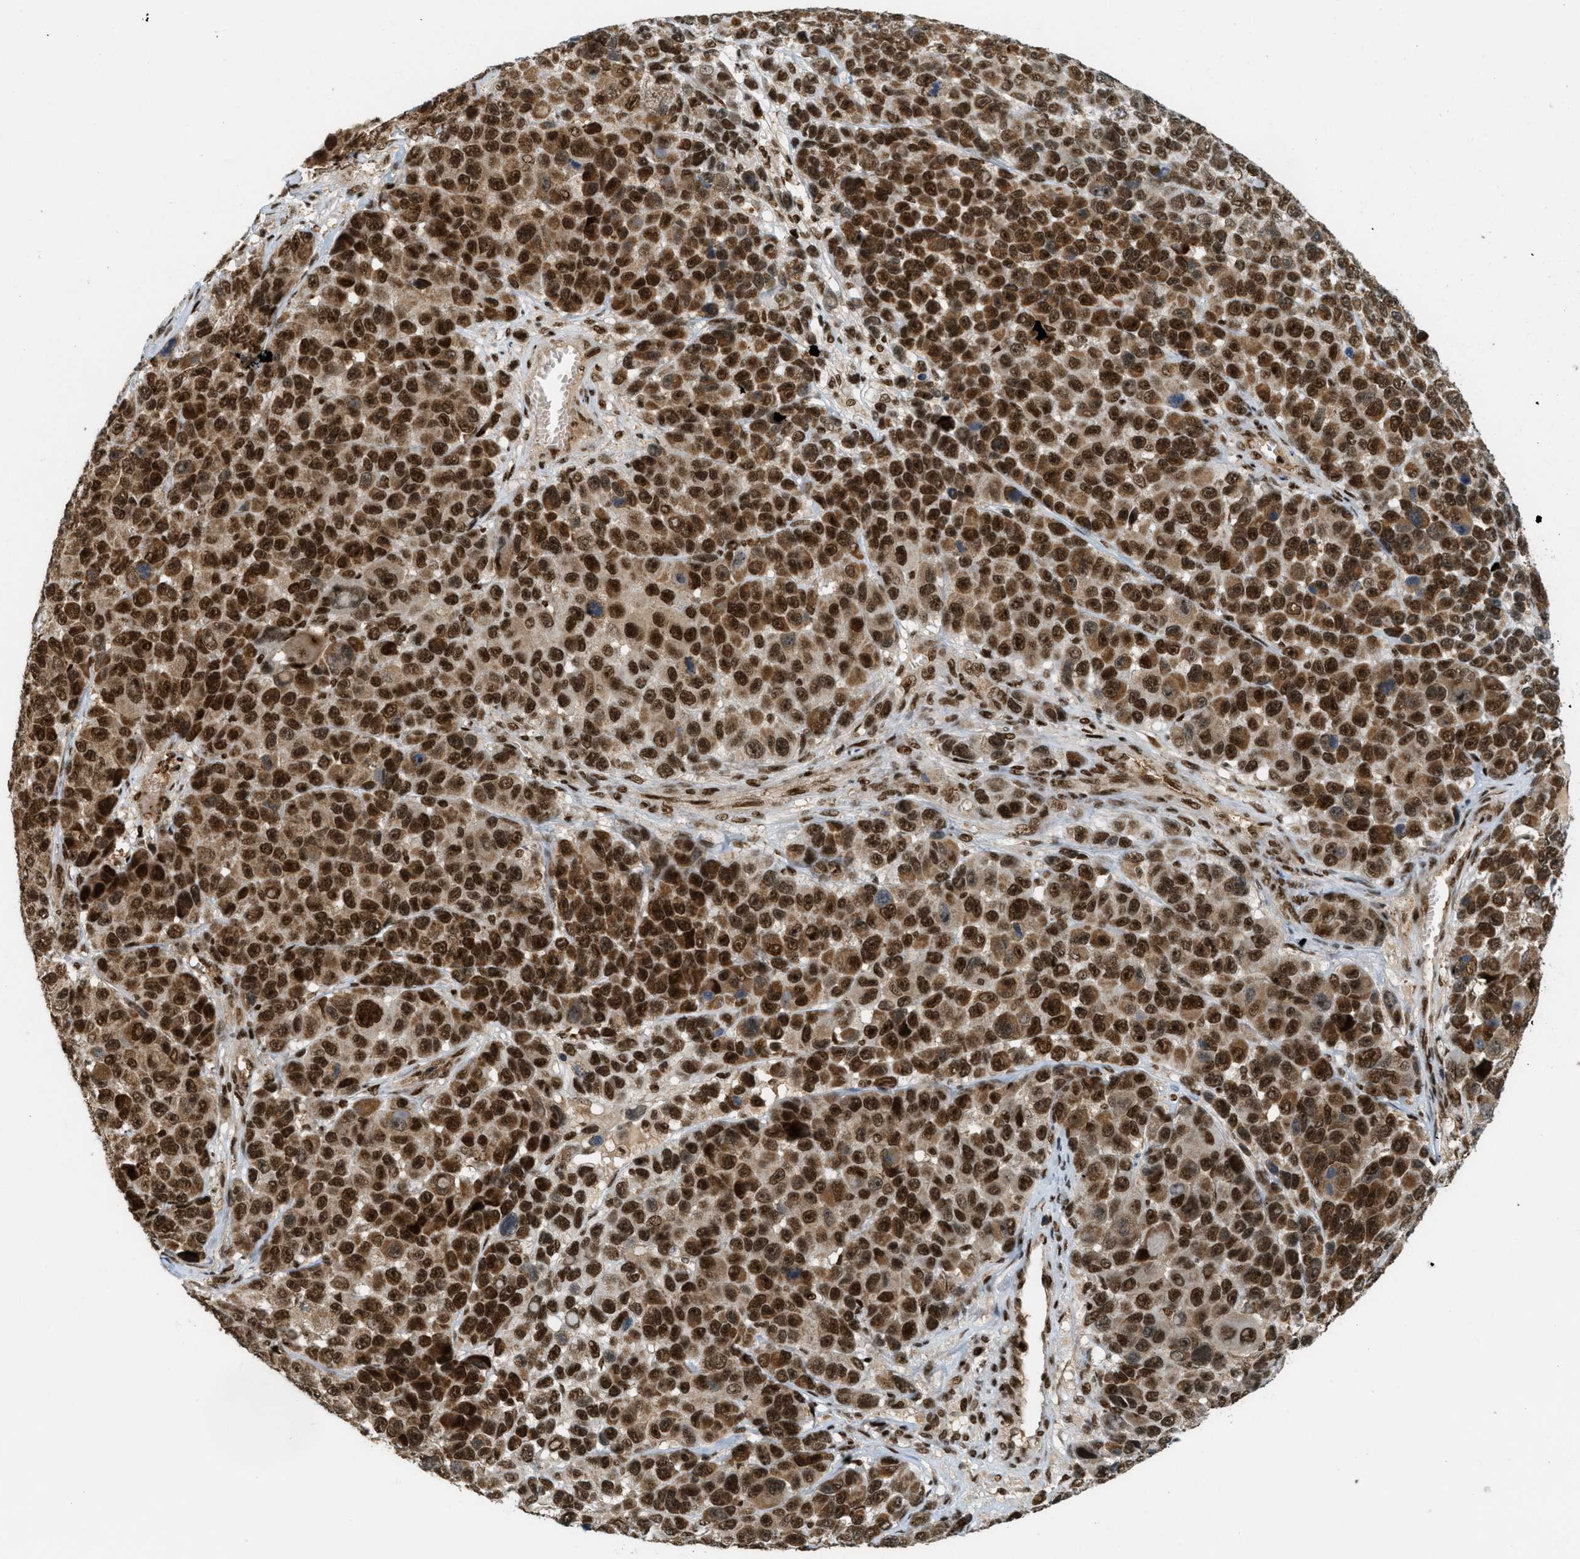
{"staining": {"intensity": "strong", "quantity": ">75%", "location": "cytoplasmic/membranous,nuclear"}, "tissue": "melanoma", "cell_type": "Tumor cells", "image_type": "cancer", "snomed": [{"axis": "morphology", "description": "Malignant melanoma, NOS"}, {"axis": "topography", "description": "Skin"}], "caption": "A micrograph of human malignant melanoma stained for a protein shows strong cytoplasmic/membranous and nuclear brown staining in tumor cells.", "gene": "TLK1", "patient": {"sex": "male", "age": 53}}